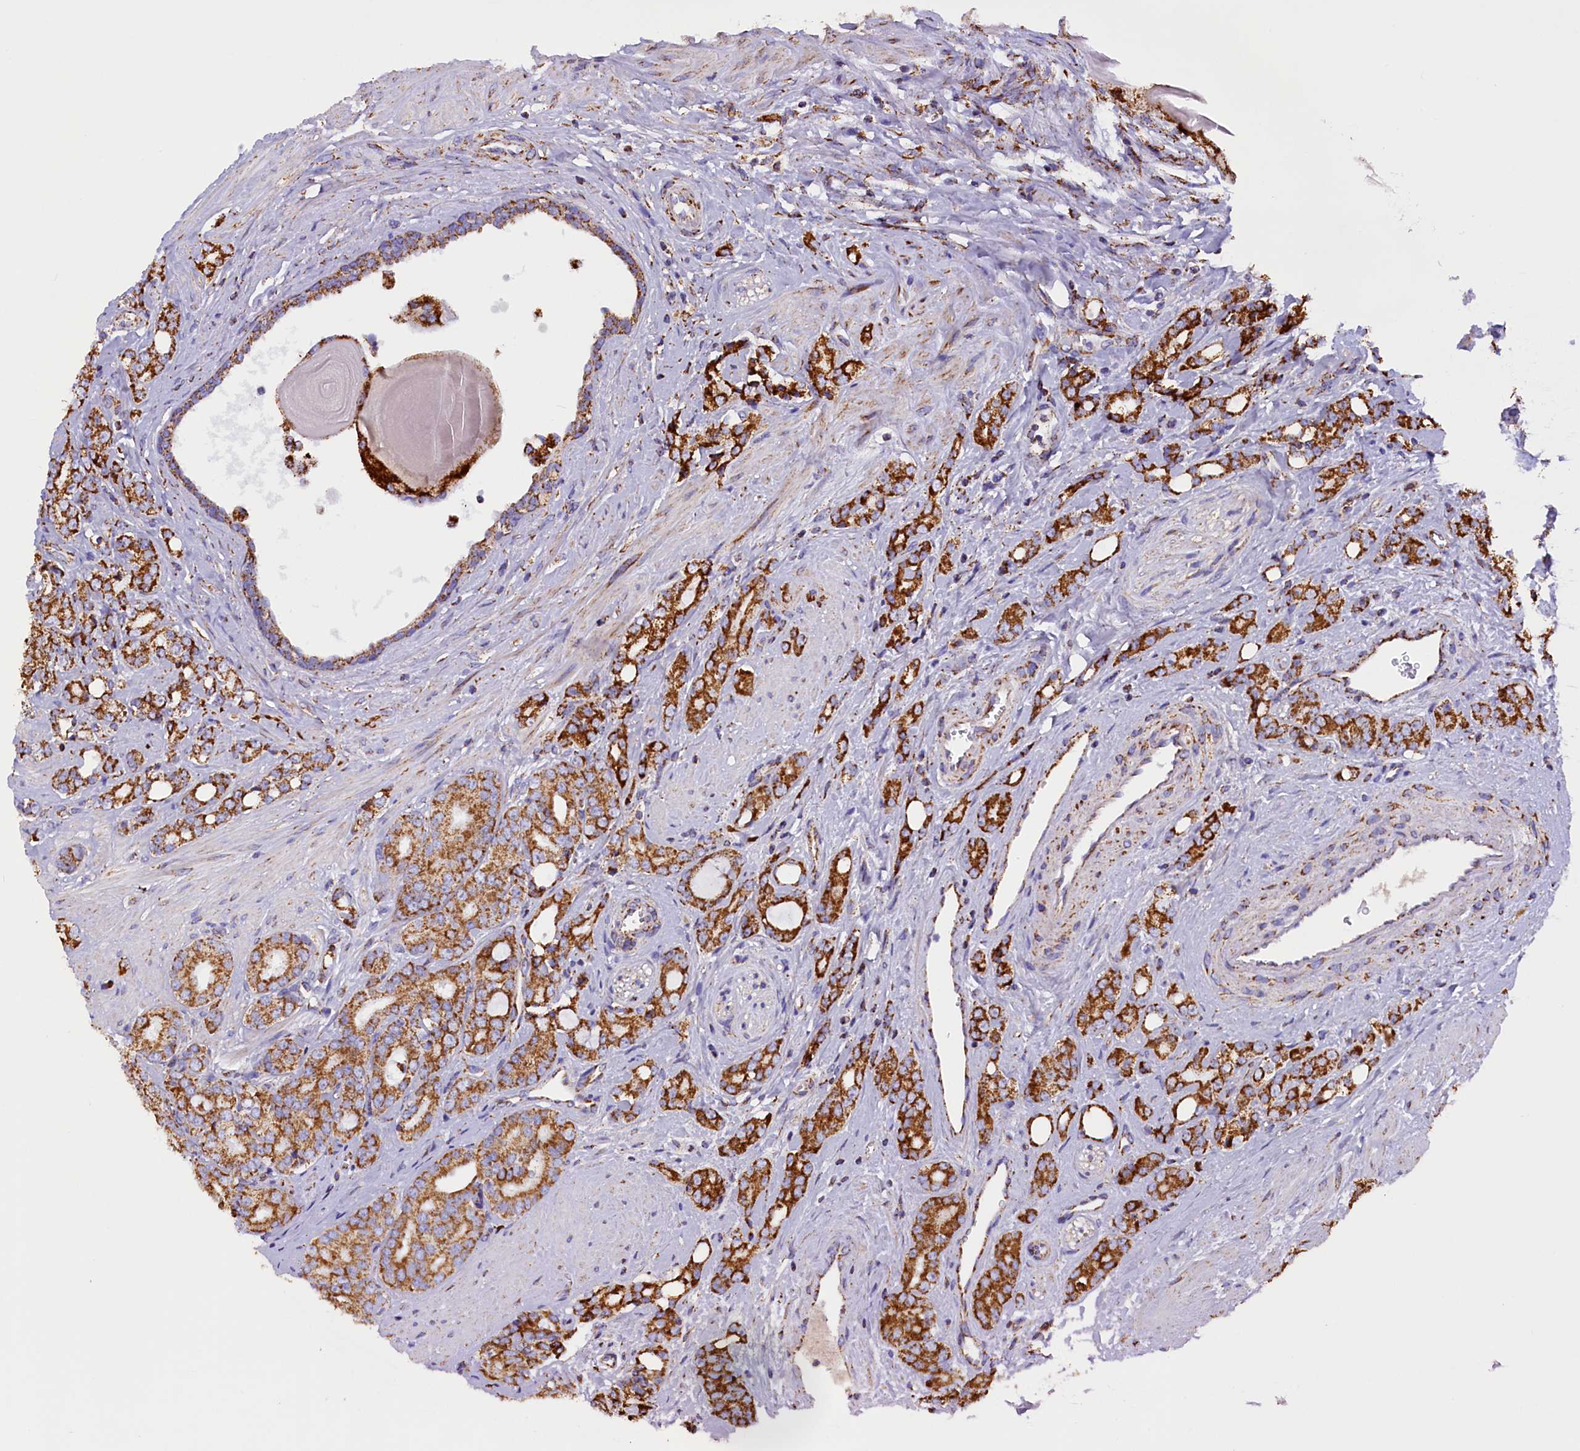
{"staining": {"intensity": "strong", "quantity": ">75%", "location": "cytoplasmic/membranous"}, "tissue": "prostate cancer", "cell_type": "Tumor cells", "image_type": "cancer", "snomed": [{"axis": "morphology", "description": "Adenocarcinoma, High grade"}, {"axis": "topography", "description": "Prostate"}], "caption": "Tumor cells show high levels of strong cytoplasmic/membranous positivity in about >75% of cells in human prostate adenocarcinoma (high-grade).", "gene": "SLC39A3", "patient": {"sex": "male", "age": 62}}